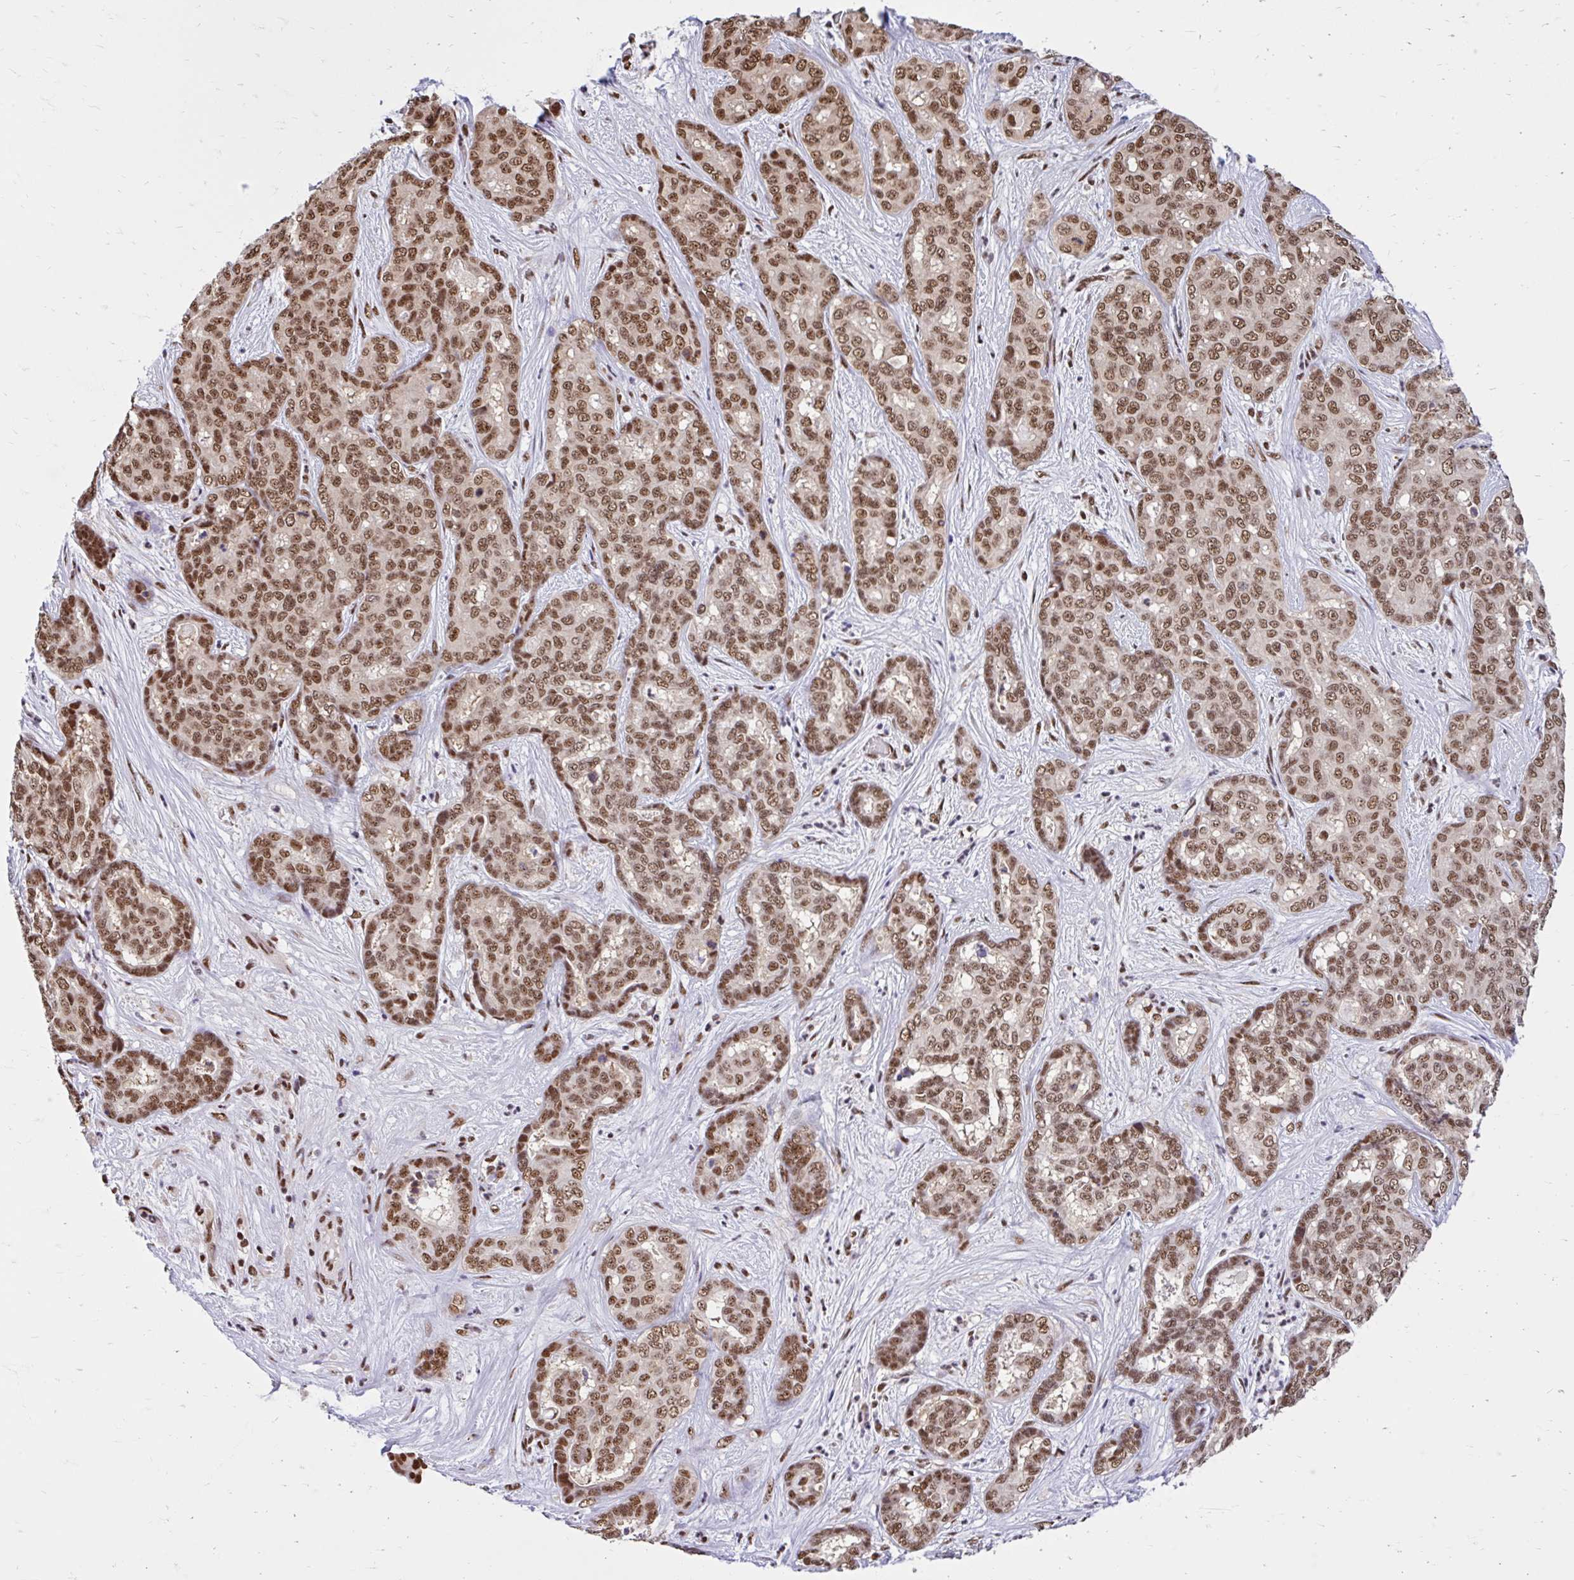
{"staining": {"intensity": "moderate", "quantity": ">75%", "location": "nuclear"}, "tissue": "liver cancer", "cell_type": "Tumor cells", "image_type": "cancer", "snomed": [{"axis": "morphology", "description": "Cholangiocarcinoma"}, {"axis": "topography", "description": "Liver"}], "caption": "Protein expression analysis of human liver cancer reveals moderate nuclear expression in approximately >75% of tumor cells. The staining was performed using DAB (3,3'-diaminobenzidine) to visualize the protein expression in brown, while the nuclei were stained in blue with hematoxylin (Magnification: 20x).", "gene": "ABCA9", "patient": {"sex": "female", "age": 64}}